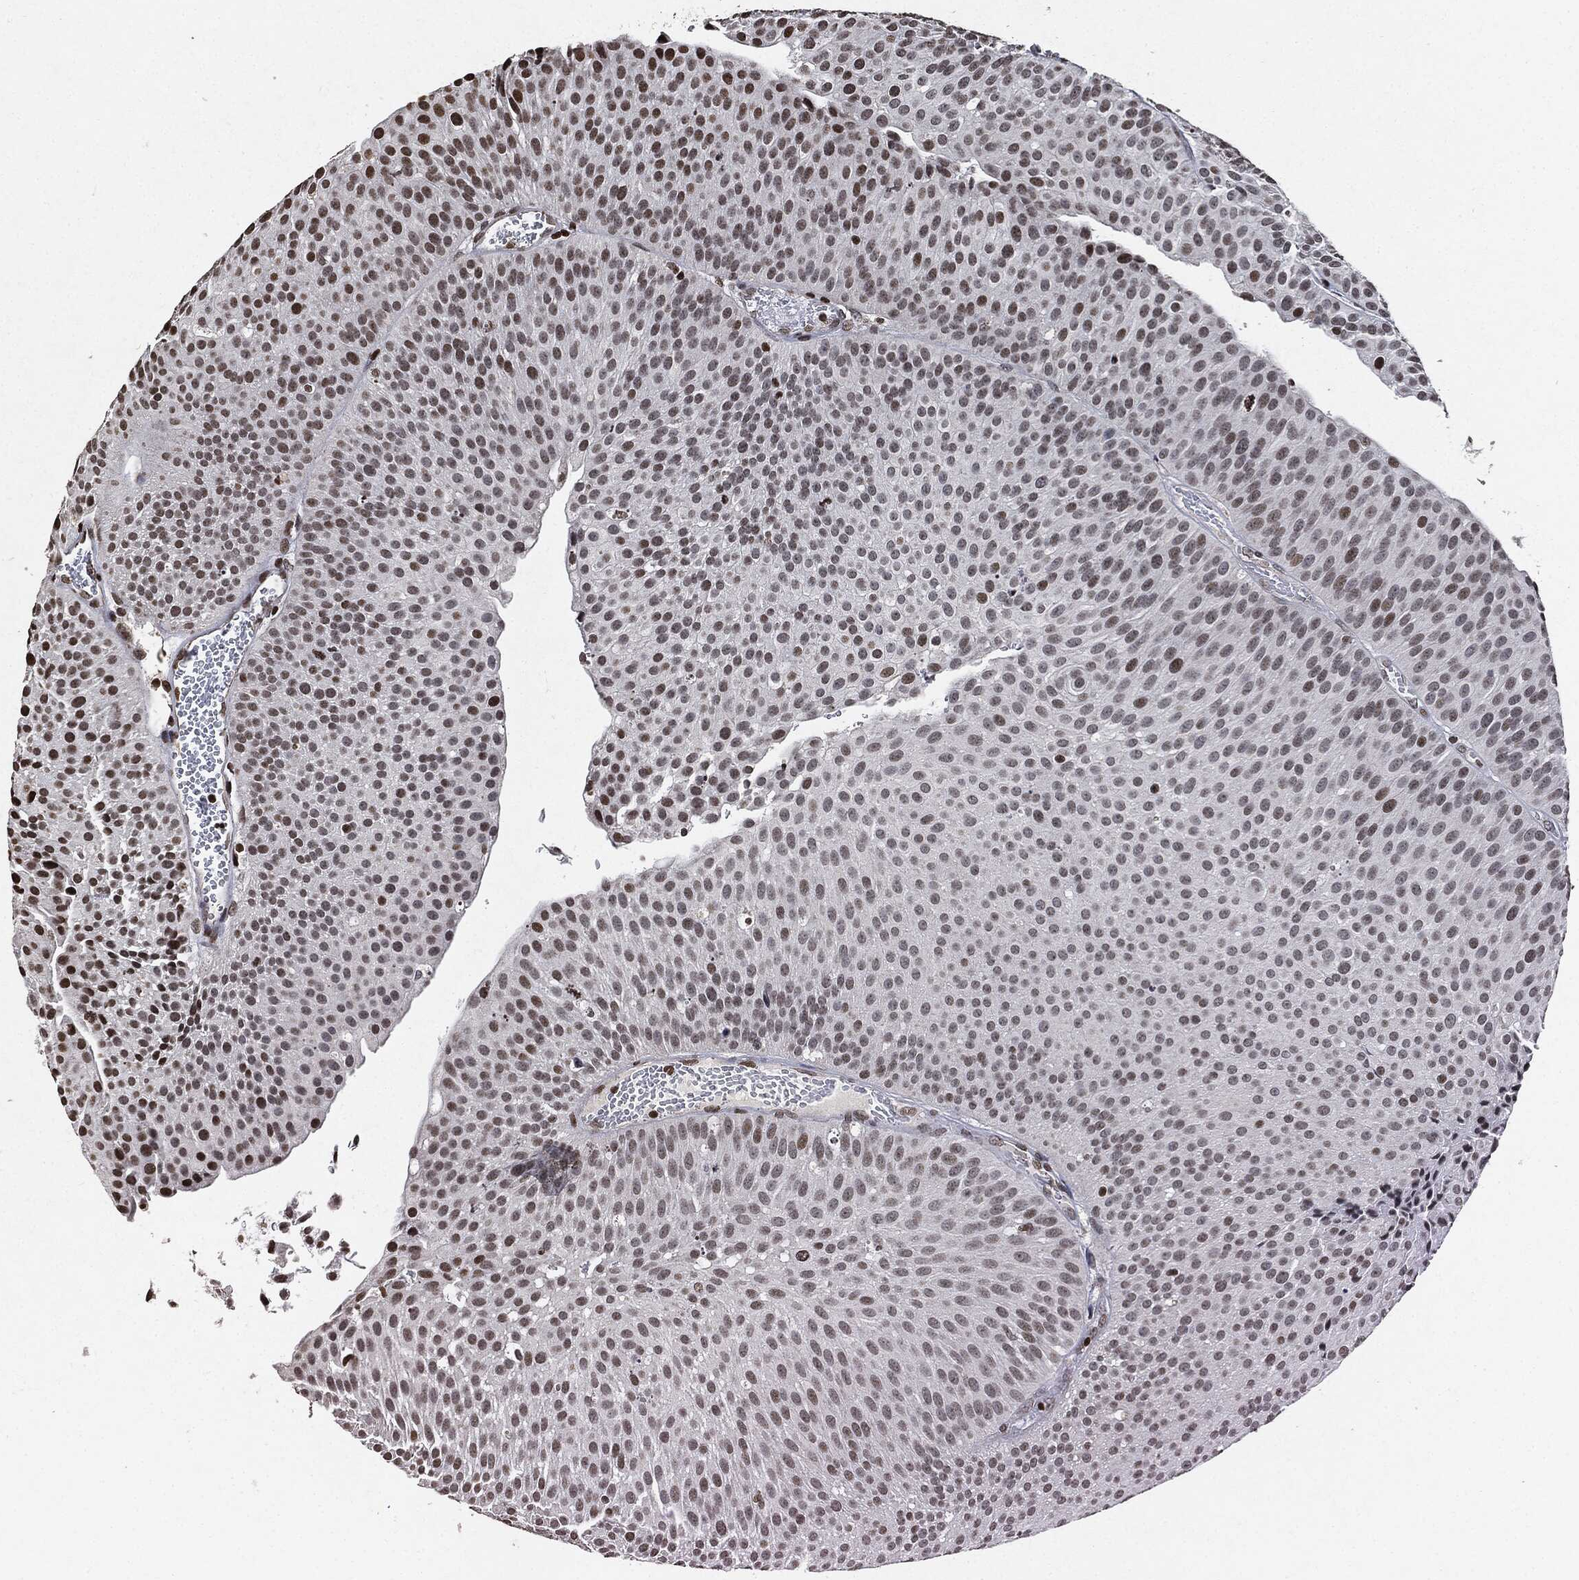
{"staining": {"intensity": "moderate", "quantity": "<25%", "location": "nuclear"}, "tissue": "urothelial cancer", "cell_type": "Tumor cells", "image_type": "cancer", "snomed": [{"axis": "morphology", "description": "Urothelial carcinoma, Low grade"}, {"axis": "topography", "description": "Urinary bladder"}], "caption": "Urothelial cancer was stained to show a protein in brown. There is low levels of moderate nuclear expression in approximately <25% of tumor cells. Nuclei are stained in blue.", "gene": "JUN", "patient": {"sex": "male", "age": 65}}